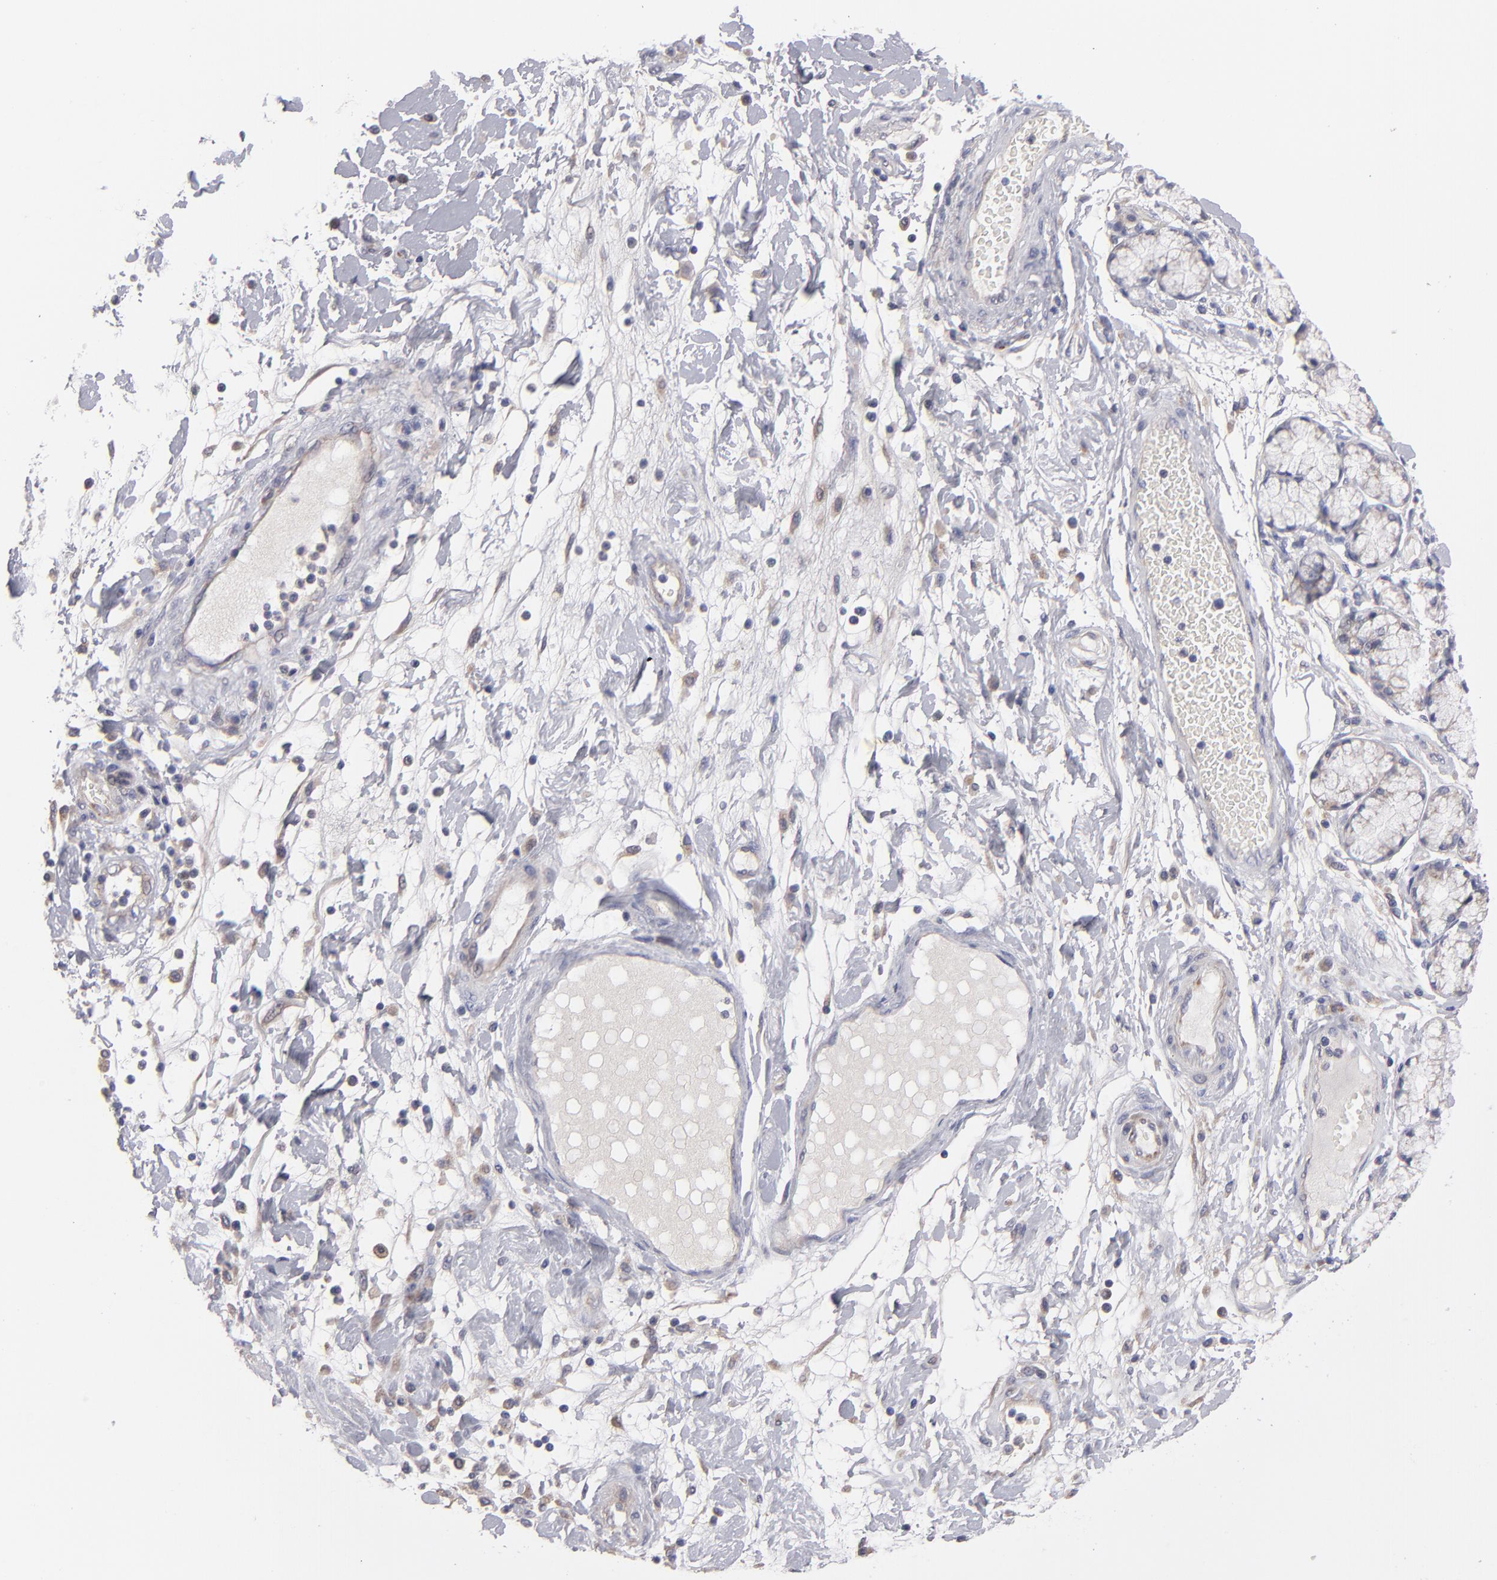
{"staining": {"intensity": "strong", "quantity": "<25%", "location": "cytoplasmic/membranous"}, "tissue": "pancreatic cancer", "cell_type": "Tumor cells", "image_type": "cancer", "snomed": [{"axis": "morphology", "description": "Adenocarcinoma, NOS"}, {"axis": "morphology", "description": "Adenocarcinoma, metastatic, NOS"}, {"axis": "topography", "description": "Lymph node"}, {"axis": "topography", "description": "Pancreas"}, {"axis": "topography", "description": "Duodenum"}], "caption": "High-power microscopy captured an immunohistochemistry (IHC) histopathology image of pancreatic adenocarcinoma, revealing strong cytoplasmic/membranous positivity in about <25% of tumor cells.", "gene": "HCCS", "patient": {"sex": "female", "age": 64}}